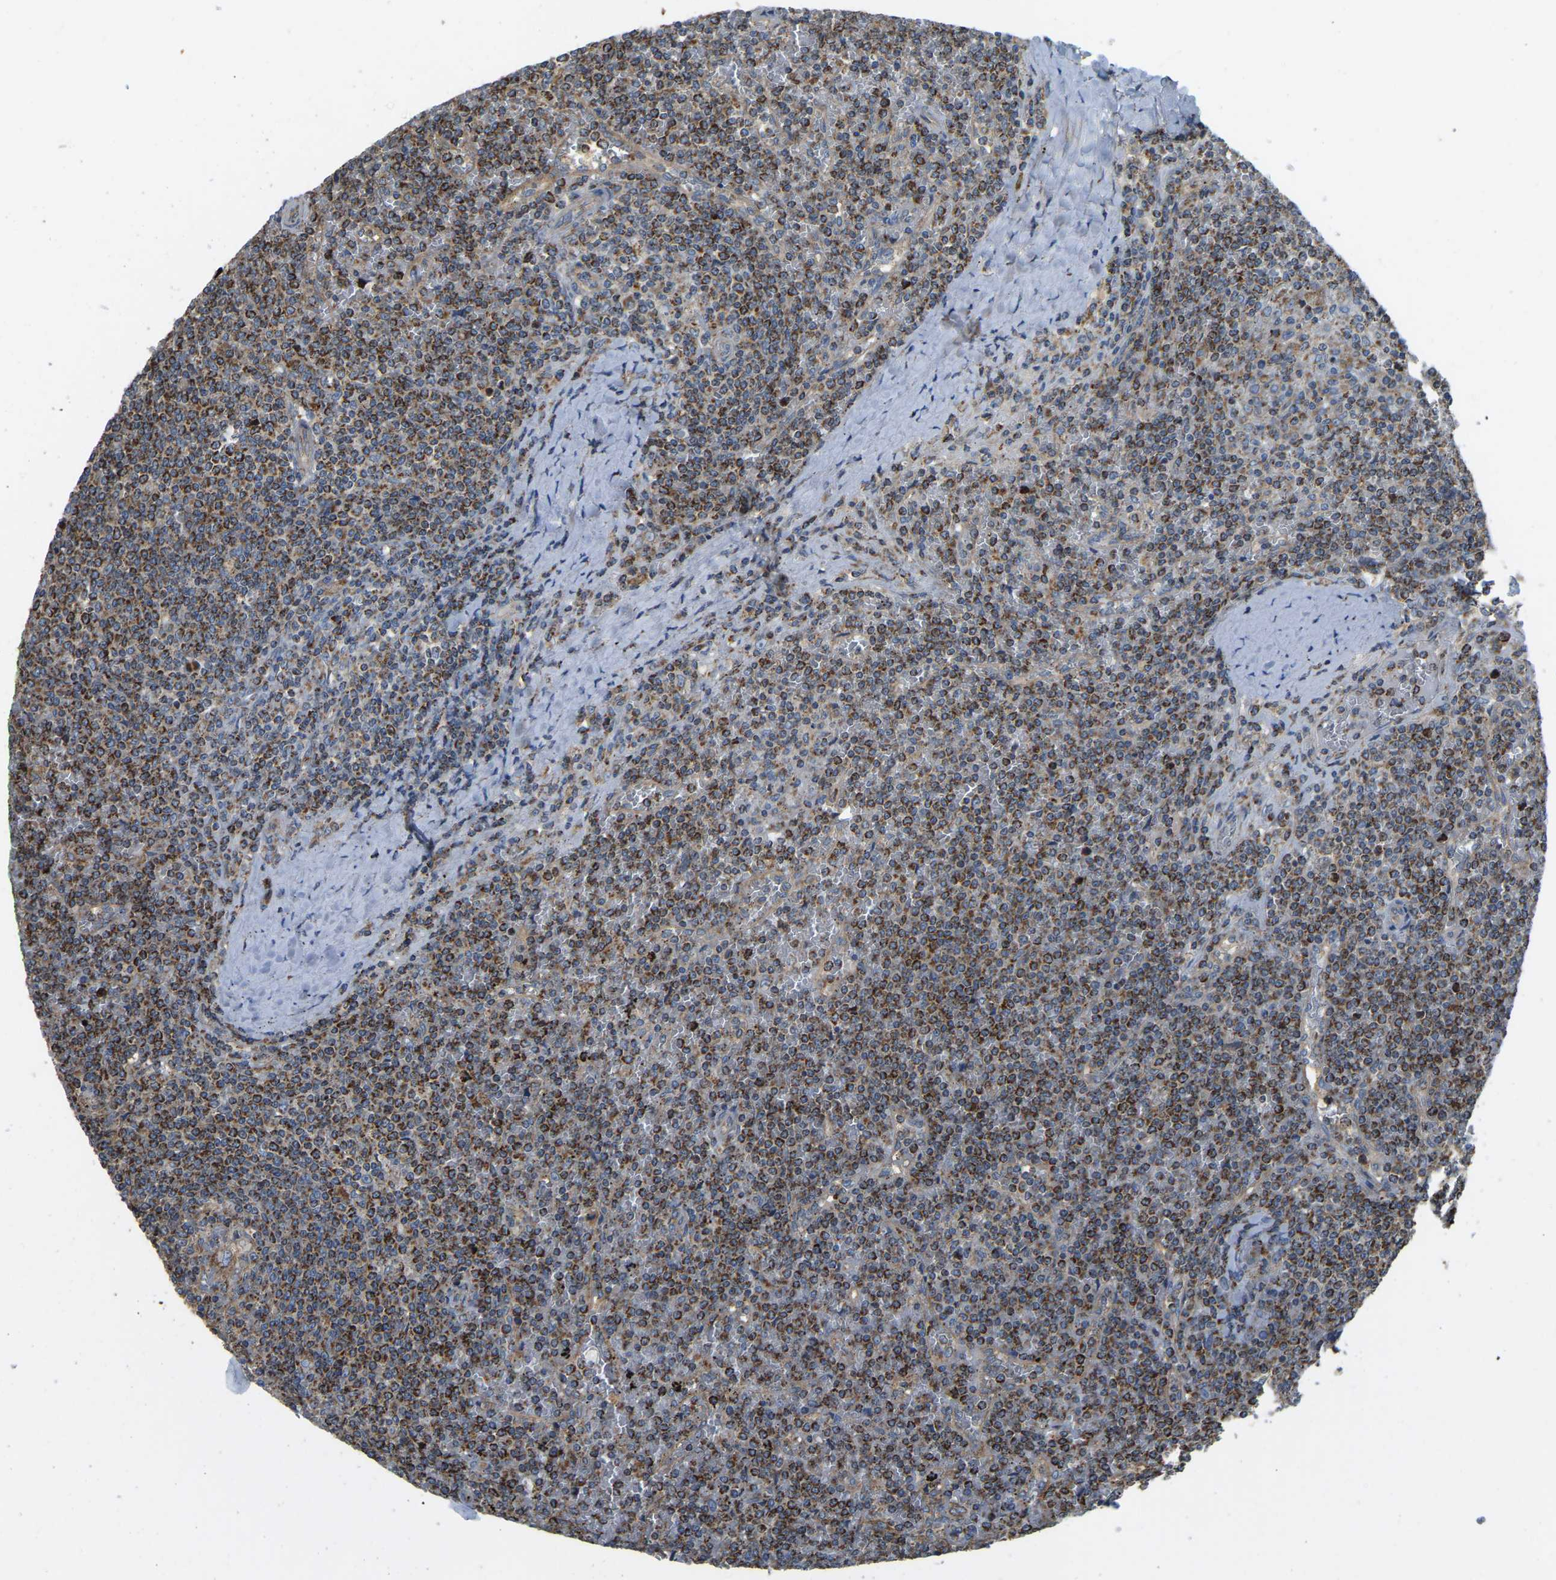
{"staining": {"intensity": "moderate", "quantity": ">75%", "location": "cytoplasmic/membranous"}, "tissue": "lymphoma", "cell_type": "Tumor cells", "image_type": "cancer", "snomed": [{"axis": "morphology", "description": "Malignant lymphoma, non-Hodgkin's type, Low grade"}, {"axis": "topography", "description": "Spleen"}], "caption": "This image demonstrates lymphoma stained with immunohistochemistry (IHC) to label a protein in brown. The cytoplasmic/membranous of tumor cells show moderate positivity for the protein. Nuclei are counter-stained blue.", "gene": "PSMD7", "patient": {"sex": "female", "age": 19}}